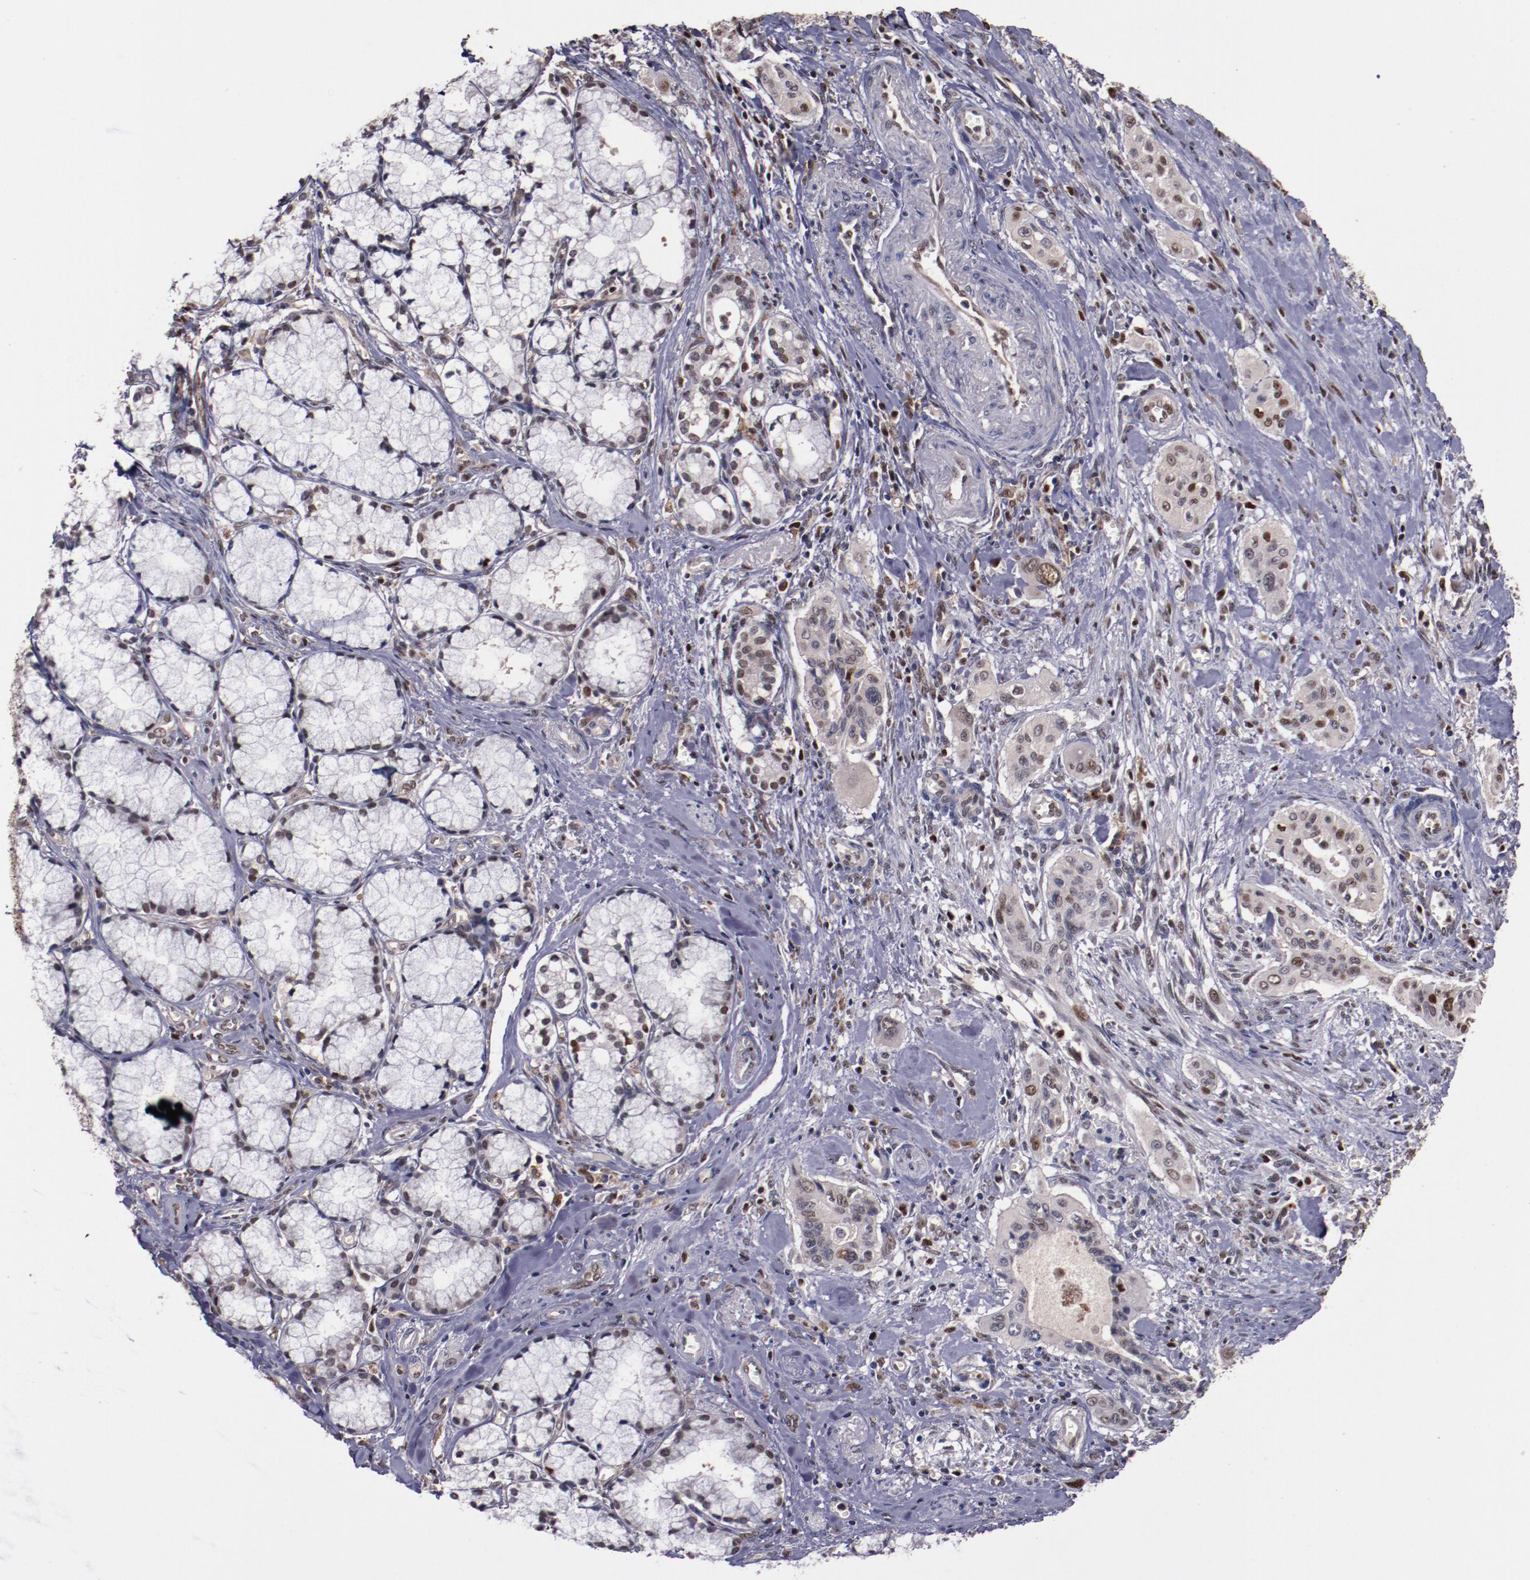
{"staining": {"intensity": "moderate", "quantity": "<25%", "location": "nuclear"}, "tissue": "pancreatic cancer", "cell_type": "Tumor cells", "image_type": "cancer", "snomed": [{"axis": "morphology", "description": "Adenocarcinoma, NOS"}, {"axis": "topography", "description": "Pancreas"}], "caption": "Immunohistochemical staining of pancreatic cancer (adenocarcinoma) displays low levels of moderate nuclear protein expression in about <25% of tumor cells. The protein is shown in brown color, while the nuclei are stained blue.", "gene": "CHEK2", "patient": {"sex": "male", "age": 77}}